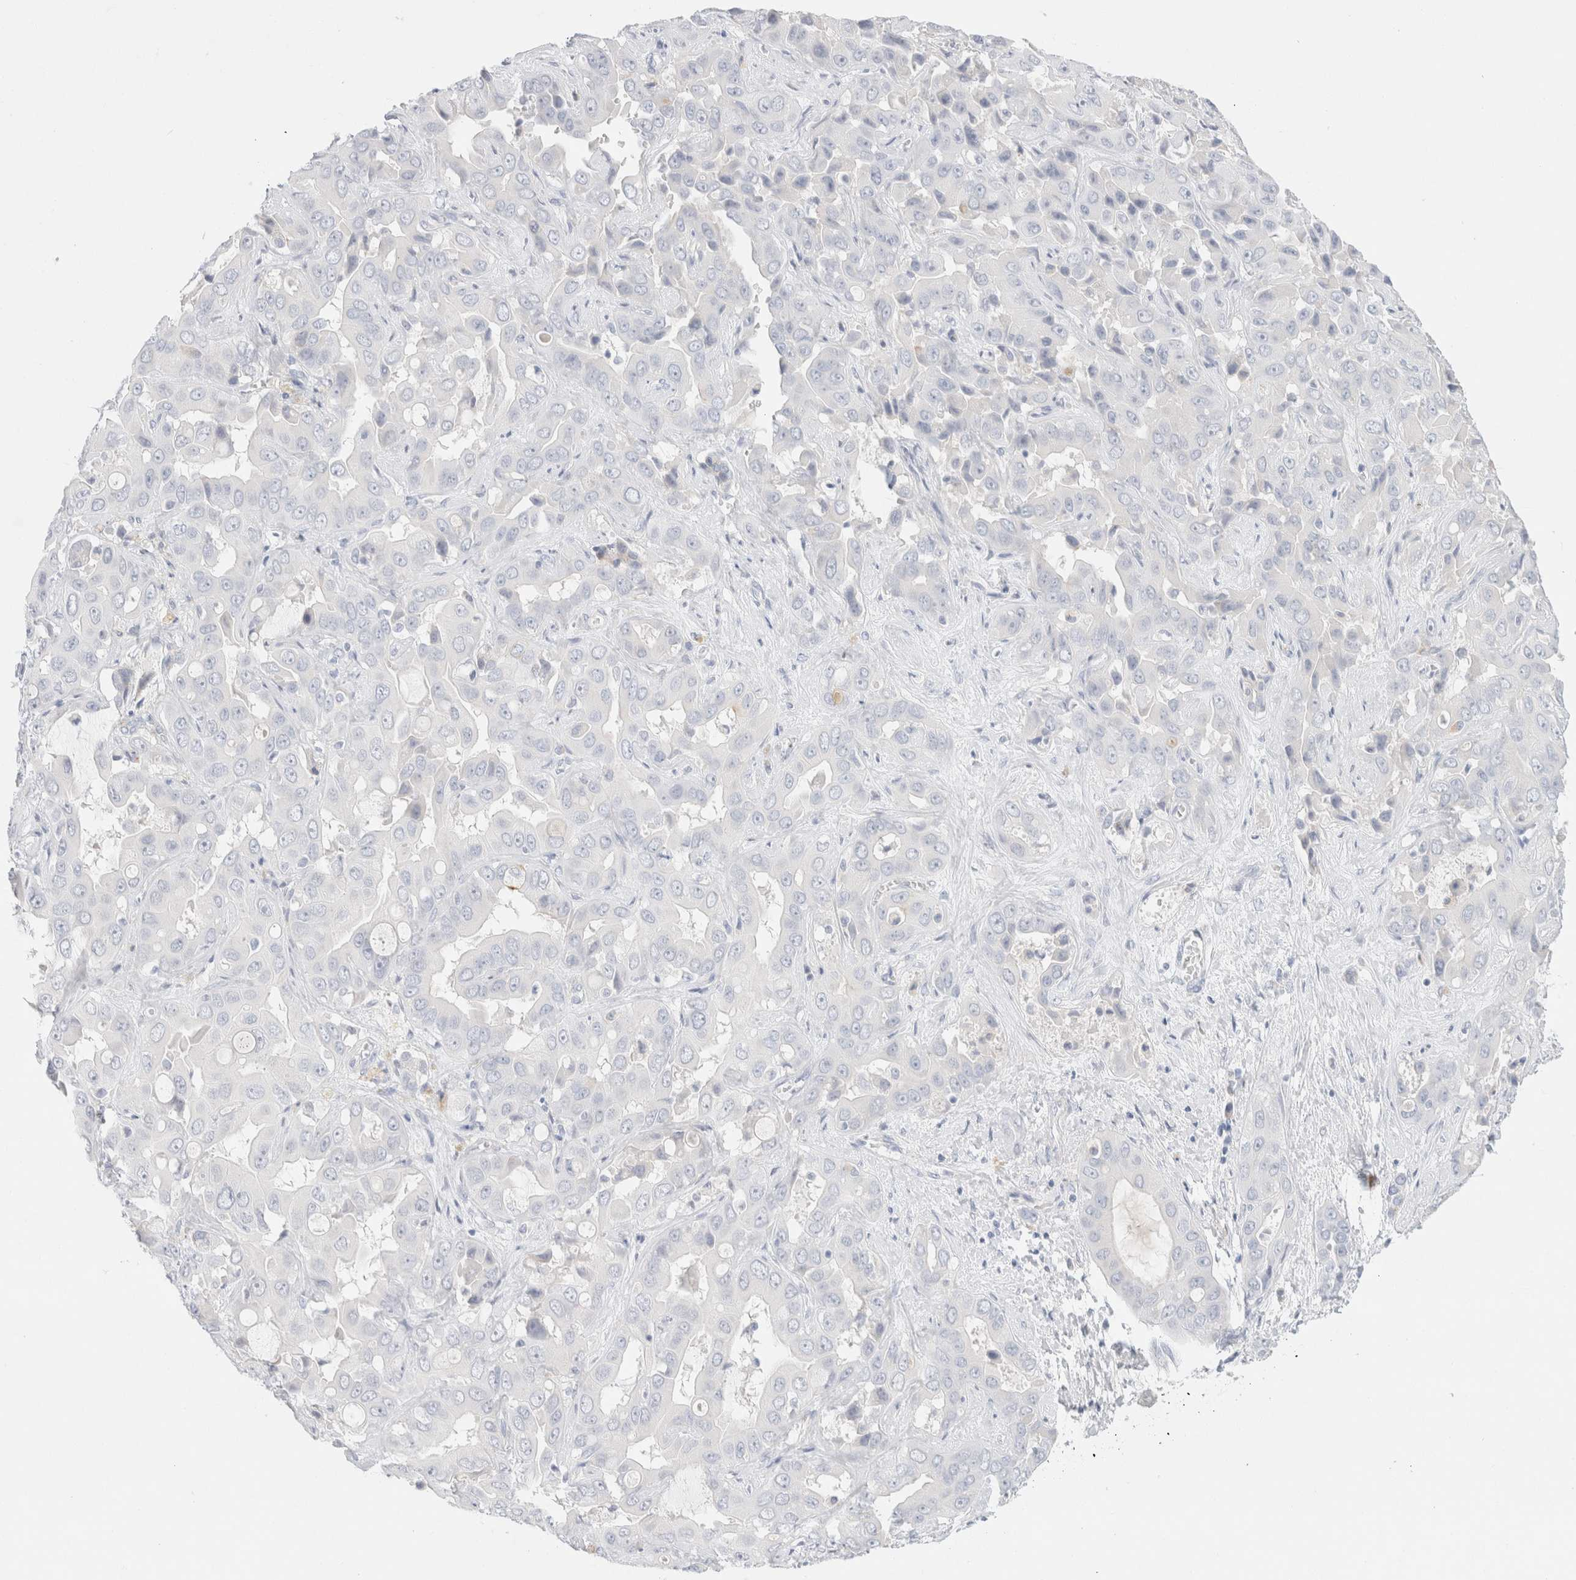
{"staining": {"intensity": "negative", "quantity": "none", "location": "none"}, "tissue": "liver cancer", "cell_type": "Tumor cells", "image_type": "cancer", "snomed": [{"axis": "morphology", "description": "Cholangiocarcinoma"}, {"axis": "topography", "description": "Liver"}], "caption": "Immunohistochemistry micrograph of neoplastic tissue: liver cholangiocarcinoma stained with DAB exhibits no significant protein staining in tumor cells.", "gene": "CPQ", "patient": {"sex": "female", "age": 52}}